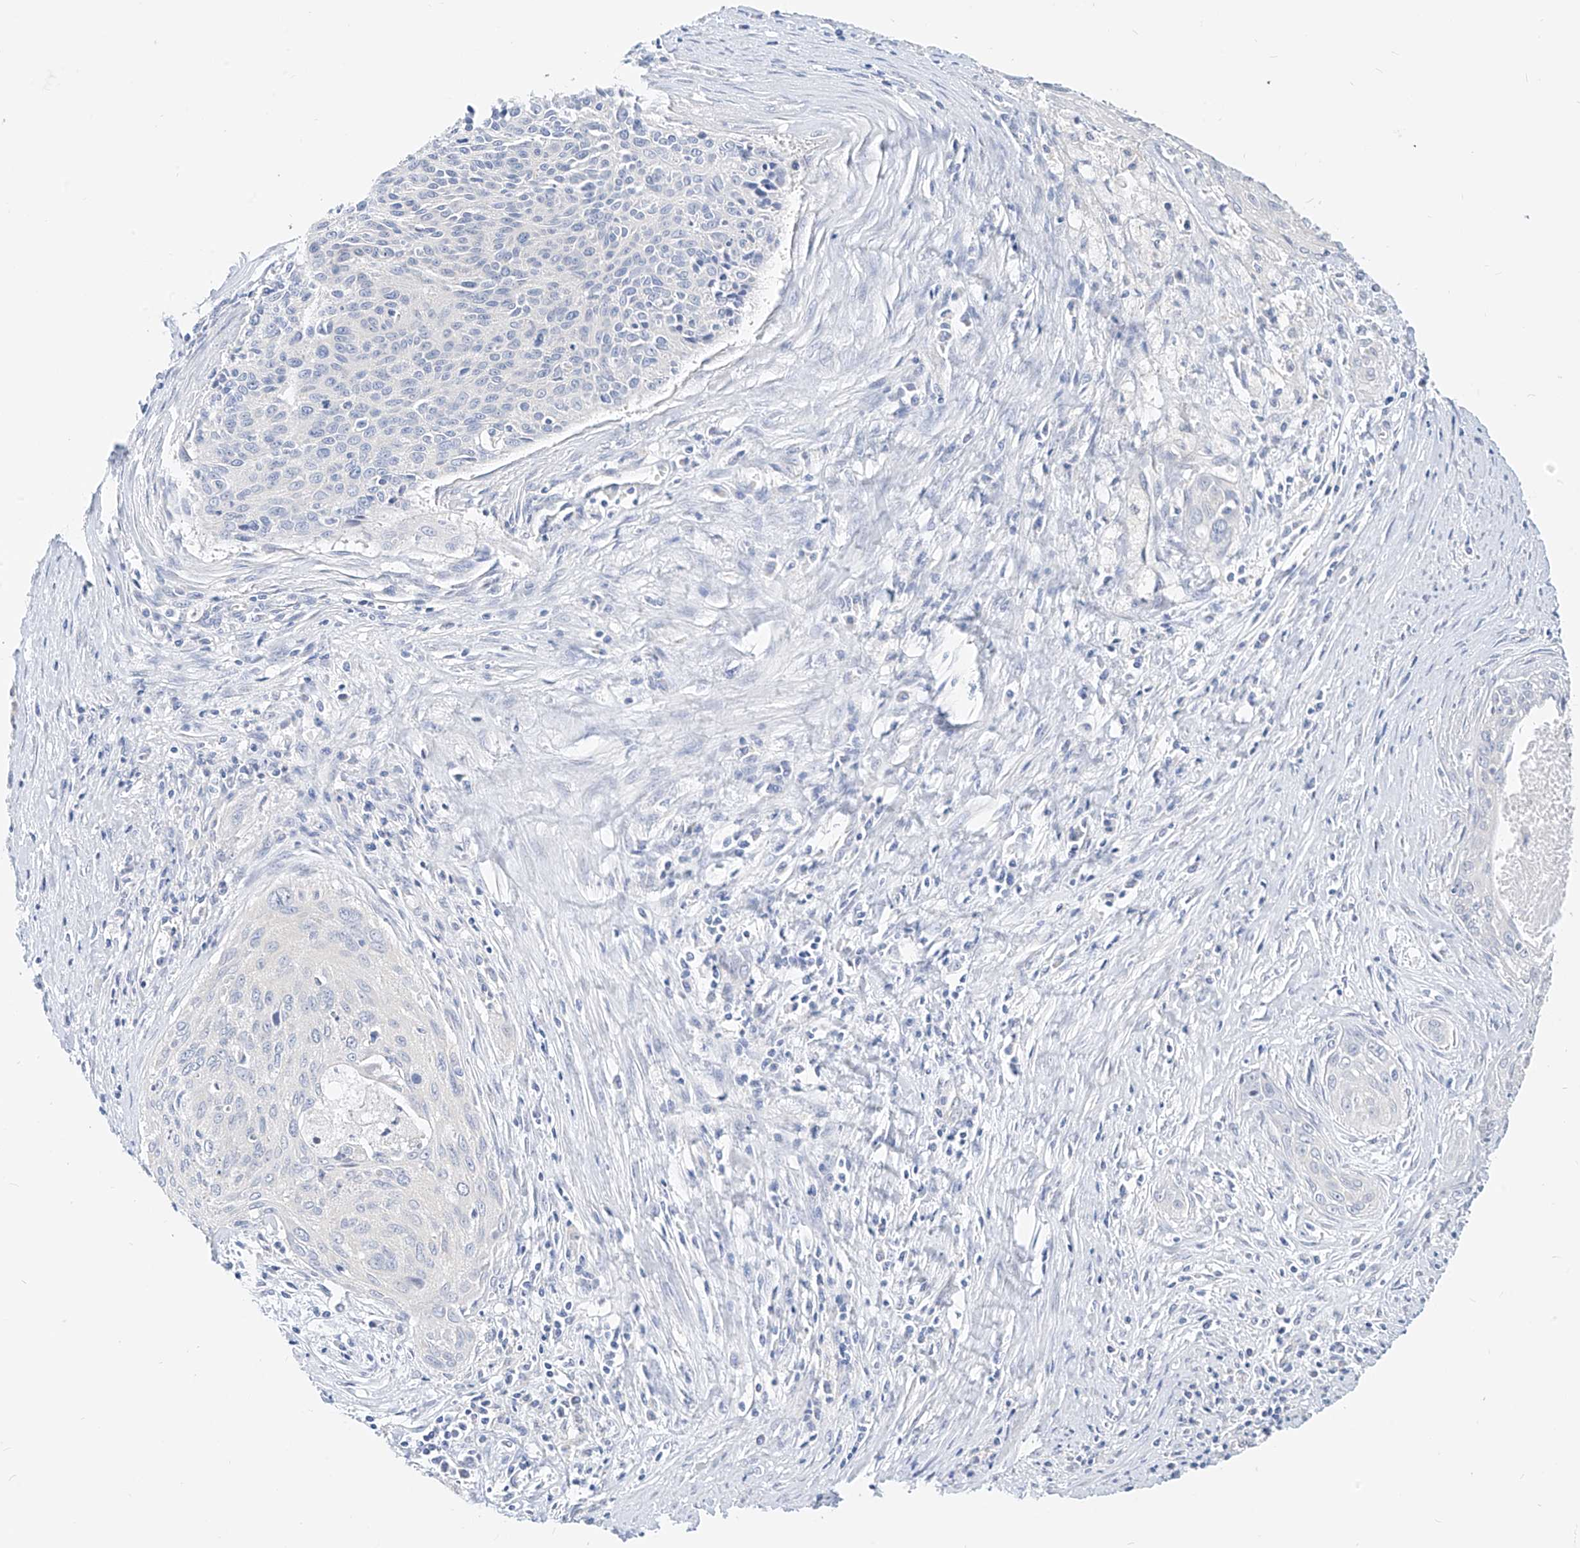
{"staining": {"intensity": "negative", "quantity": "none", "location": "none"}, "tissue": "cervical cancer", "cell_type": "Tumor cells", "image_type": "cancer", "snomed": [{"axis": "morphology", "description": "Squamous cell carcinoma, NOS"}, {"axis": "topography", "description": "Cervix"}], "caption": "The image demonstrates no significant expression in tumor cells of squamous cell carcinoma (cervical).", "gene": "ZZEF1", "patient": {"sex": "female", "age": 55}}